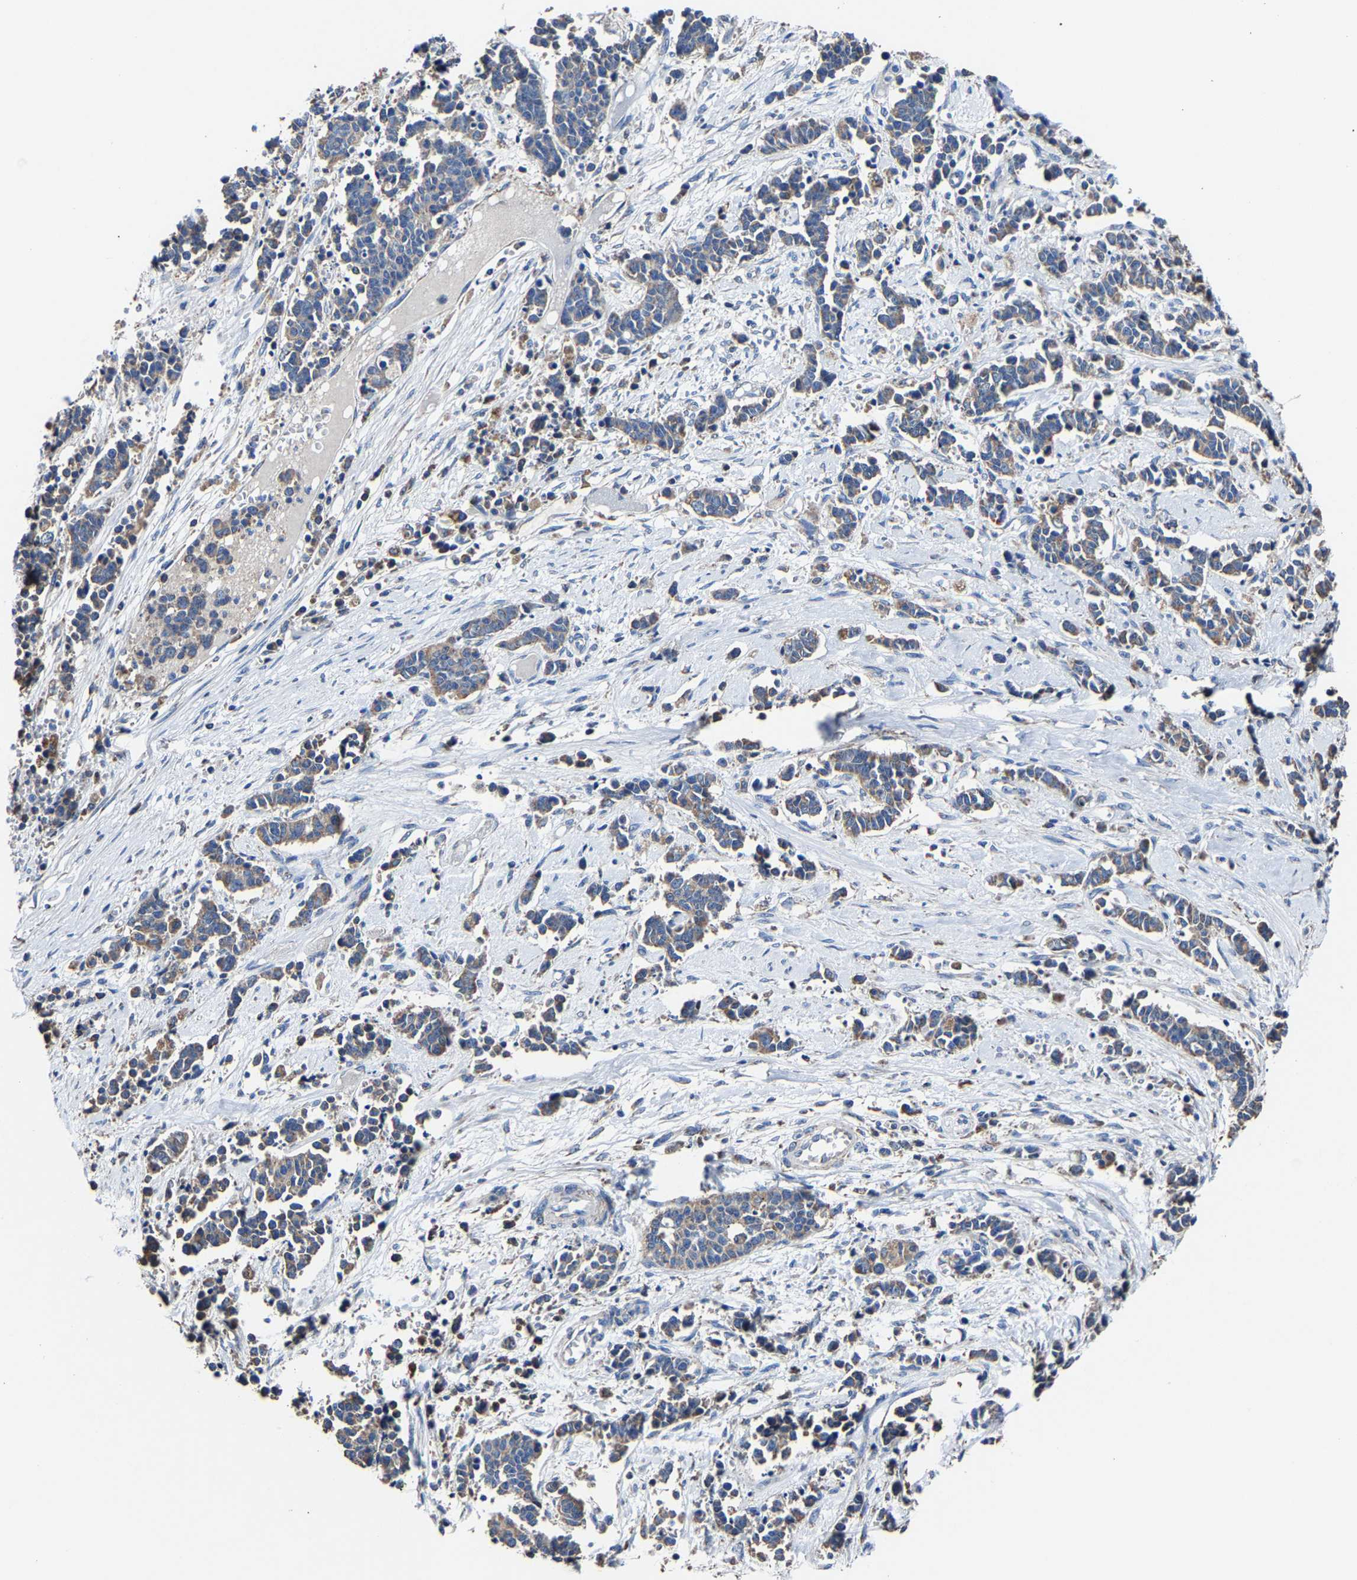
{"staining": {"intensity": "weak", "quantity": ">75%", "location": "cytoplasmic/membranous"}, "tissue": "cervical cancer", "cell_type": "Tumor cells", "image_type": "cancer", "snomed": [{"axis": "morphology", "description": "Squamous cell carcinoma, NOS"}, {"axis": "topography", "description": "Cervix"}], "caption": "Brown immunohistochemical staining in human squamous cell carcinoma (cervical) reveals weak cytoplasmic/membranous positivity in about >75% of tumor cells. (DAB (3,3'-diaminobenzidine) IHC, brown staining for protein, blue staining for nuclei).", "gene": "ZCCHC7", "patient": {"sex": "female", "age": 35}}